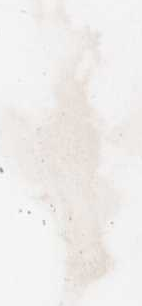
{"staining": {"intensity": "weak", "quantity": "<25%", "location": "cytoplasmic/membranous"}, "tissue": "urothelial cancer", "cell_type": "Tumor cells", "image_type": "cancer", "snomed": [{"axis": "morphology", "description": "Urothelial carcinoma, High grade"}, {"axis": "topography", "description": "Lymph node"}, {"axis": "topography", "description": "Urinary bladder"}], "caption": "The IHC photomicrograph has no significant positivity in tumor cells of urothelial cancer tissue.", "gene": "LTA", "patient": {"sex": "male", "age": 51}}